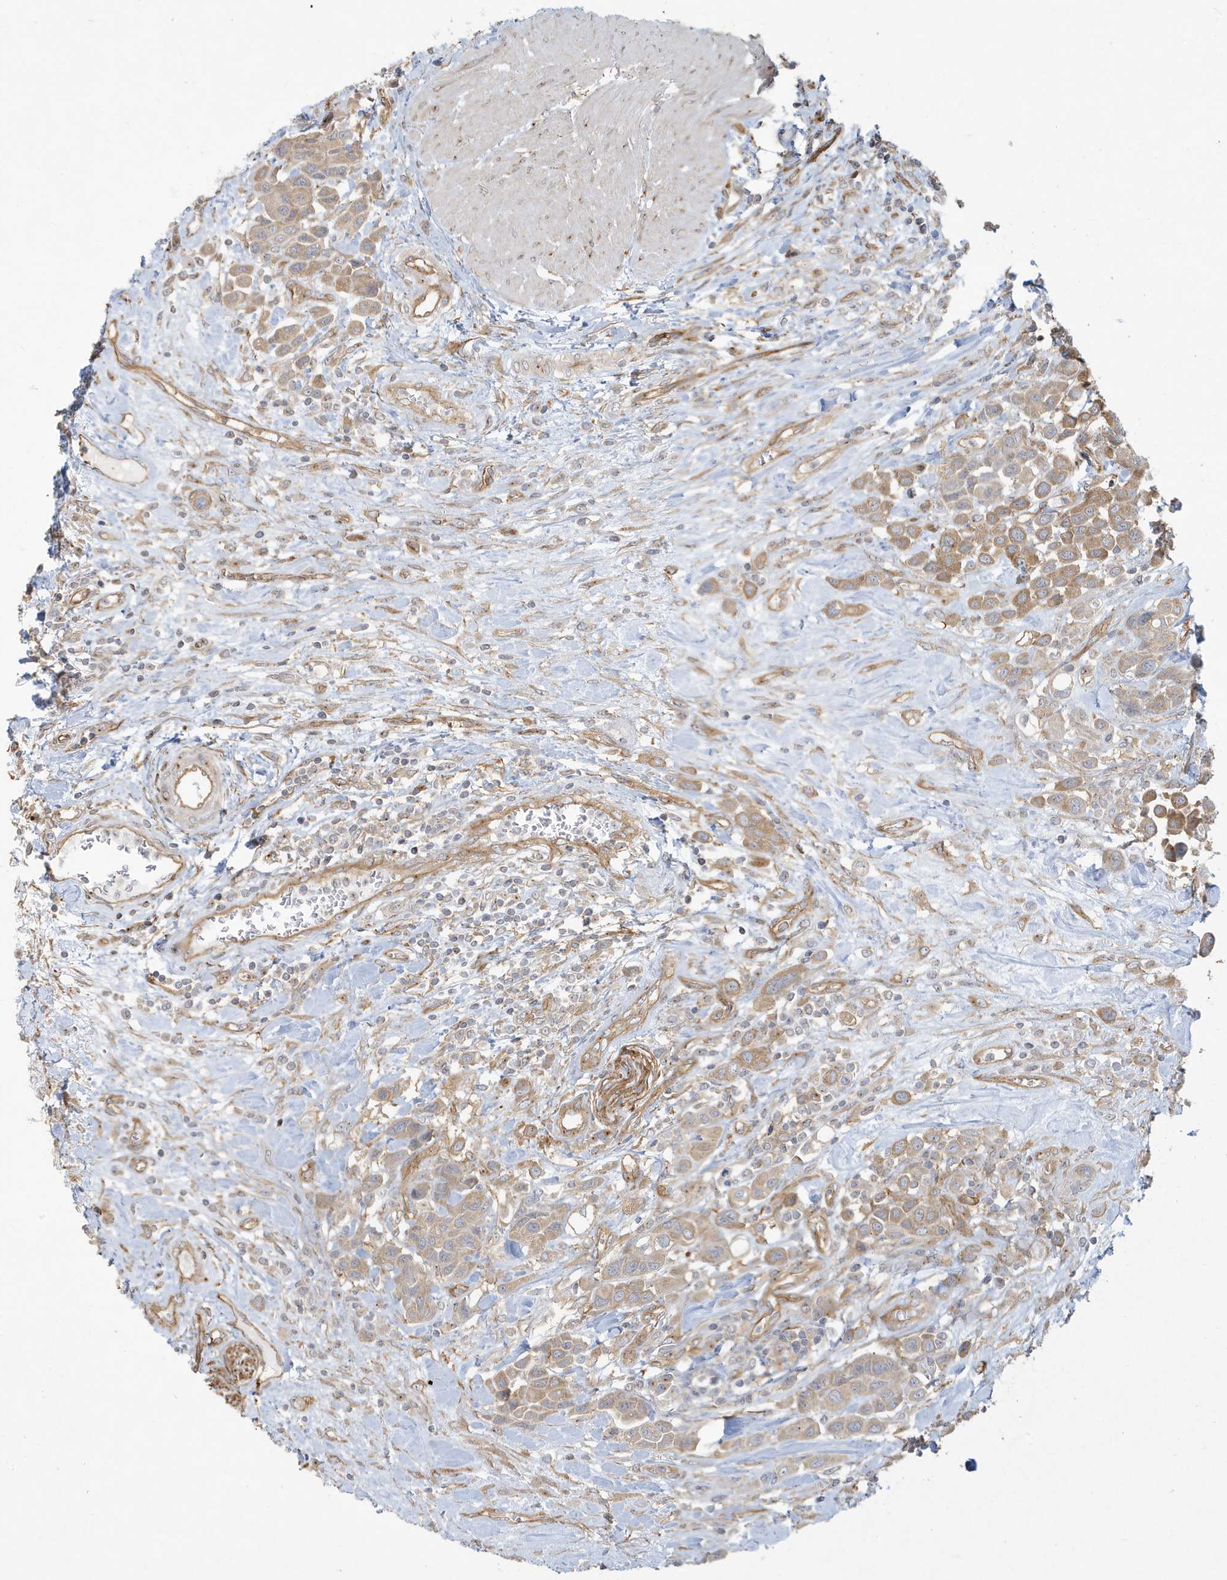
{"staining": {"intensity": "moderate", "quantity": ">75%", "location": "cytoplasmic/membranous"}, "tissue": "urothelial cancer", "cell_type": "Tumor cells", "image_type": "cancer", "snomed": [{"axis": "morphology", "description": "Urothelial carcinoma, High grade"}, {"axis": "topography", "description": "Urinary bladder"}], "caption": "This photomicrograph displays immunohistochemistry staining of human high-grade urothelial carcinoma, with medium moderate cytoplasmic/membranous staining in approximately >75% of tumor cells.", "gene": "ATP23", "patient": {"sex": "male", "age": 50}}